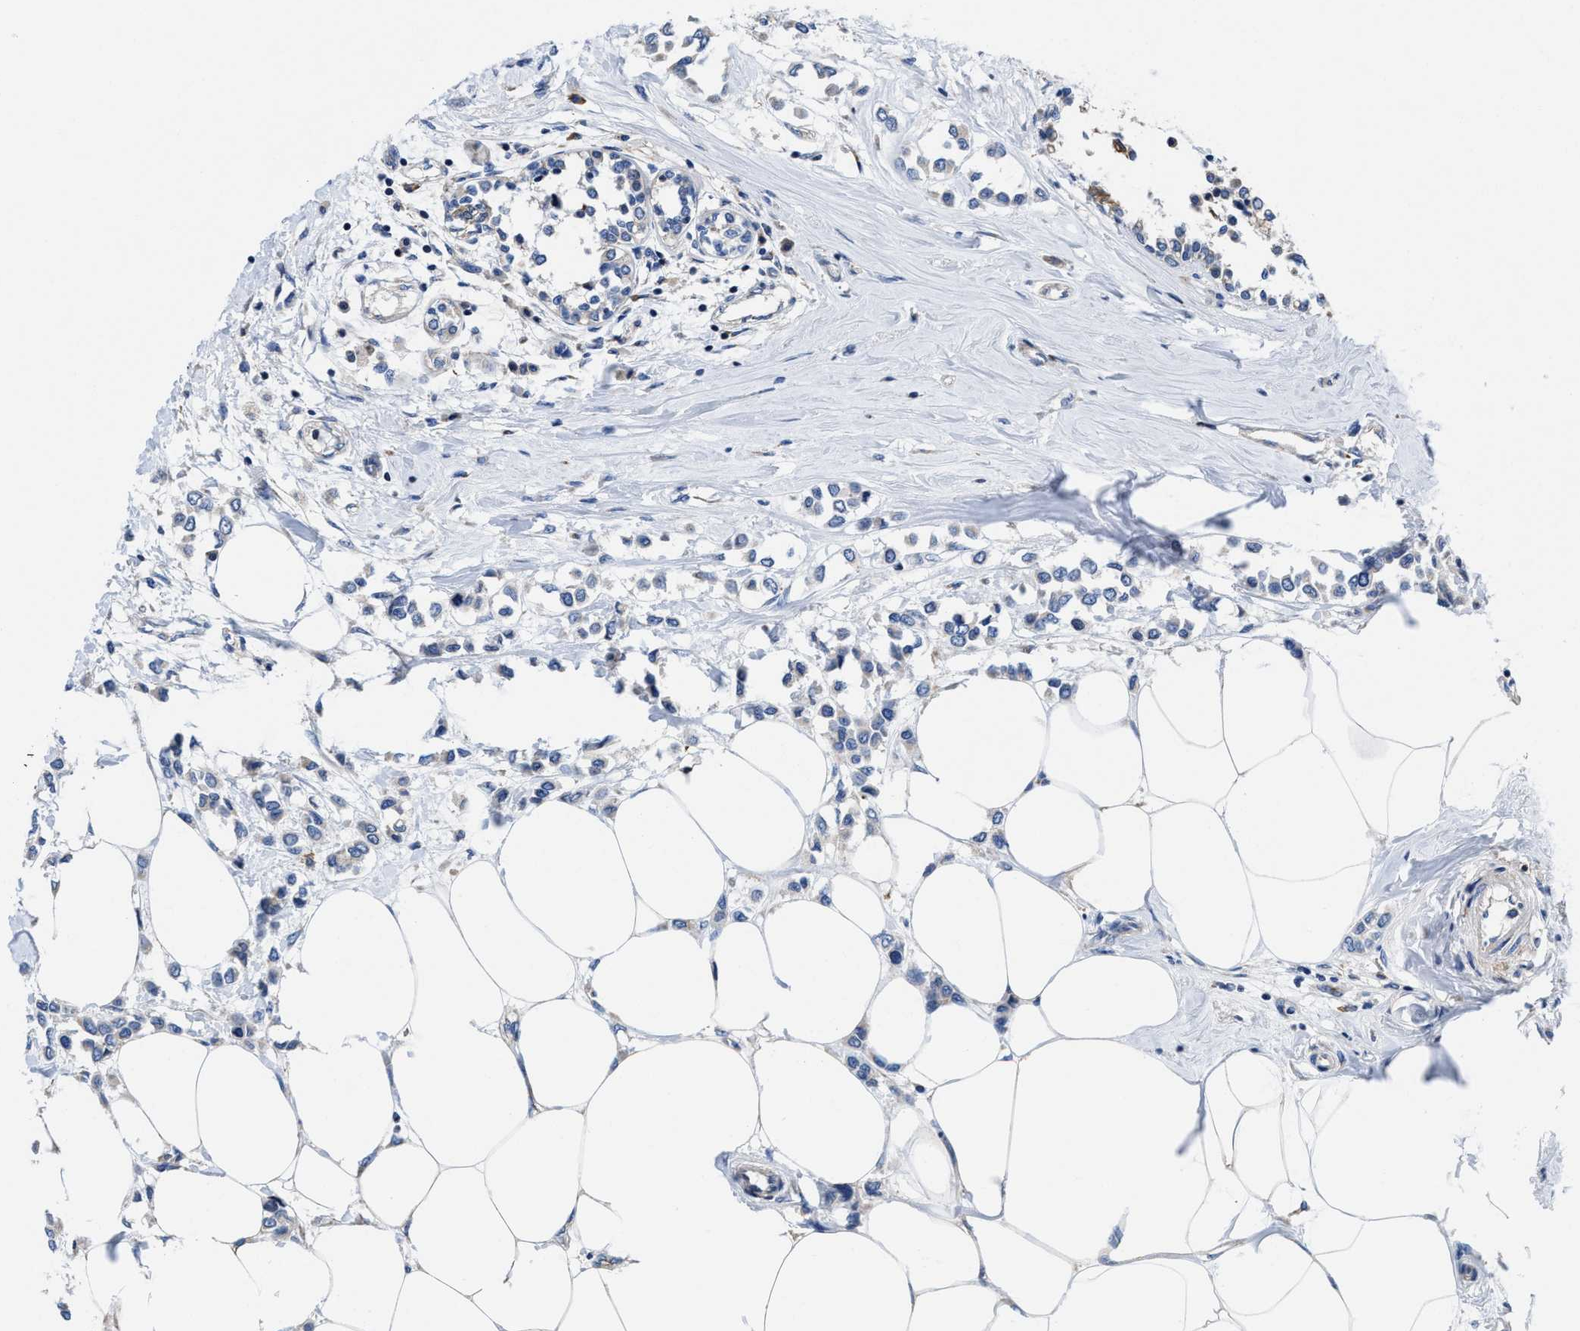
{"staining": {"intensity": "negative", "quantity": "none", "location": "none"}, "tissue": "breast cancer", "cell_type": "Tumor cells", "image_type": "cancer", "snomed": [{"axis": "morphology", "description": "Lobular carcinoma"}, {"axis": "topography", "description": "Breast"}], "caption": "High power microscopy micrograph of an IHC photomicrograph of breast cancer (lobular carcinoma), revealing no significant positivity in tumor cells.", "gene": "TMEM30A", "patient": {"sex": "female", "age": 51}}